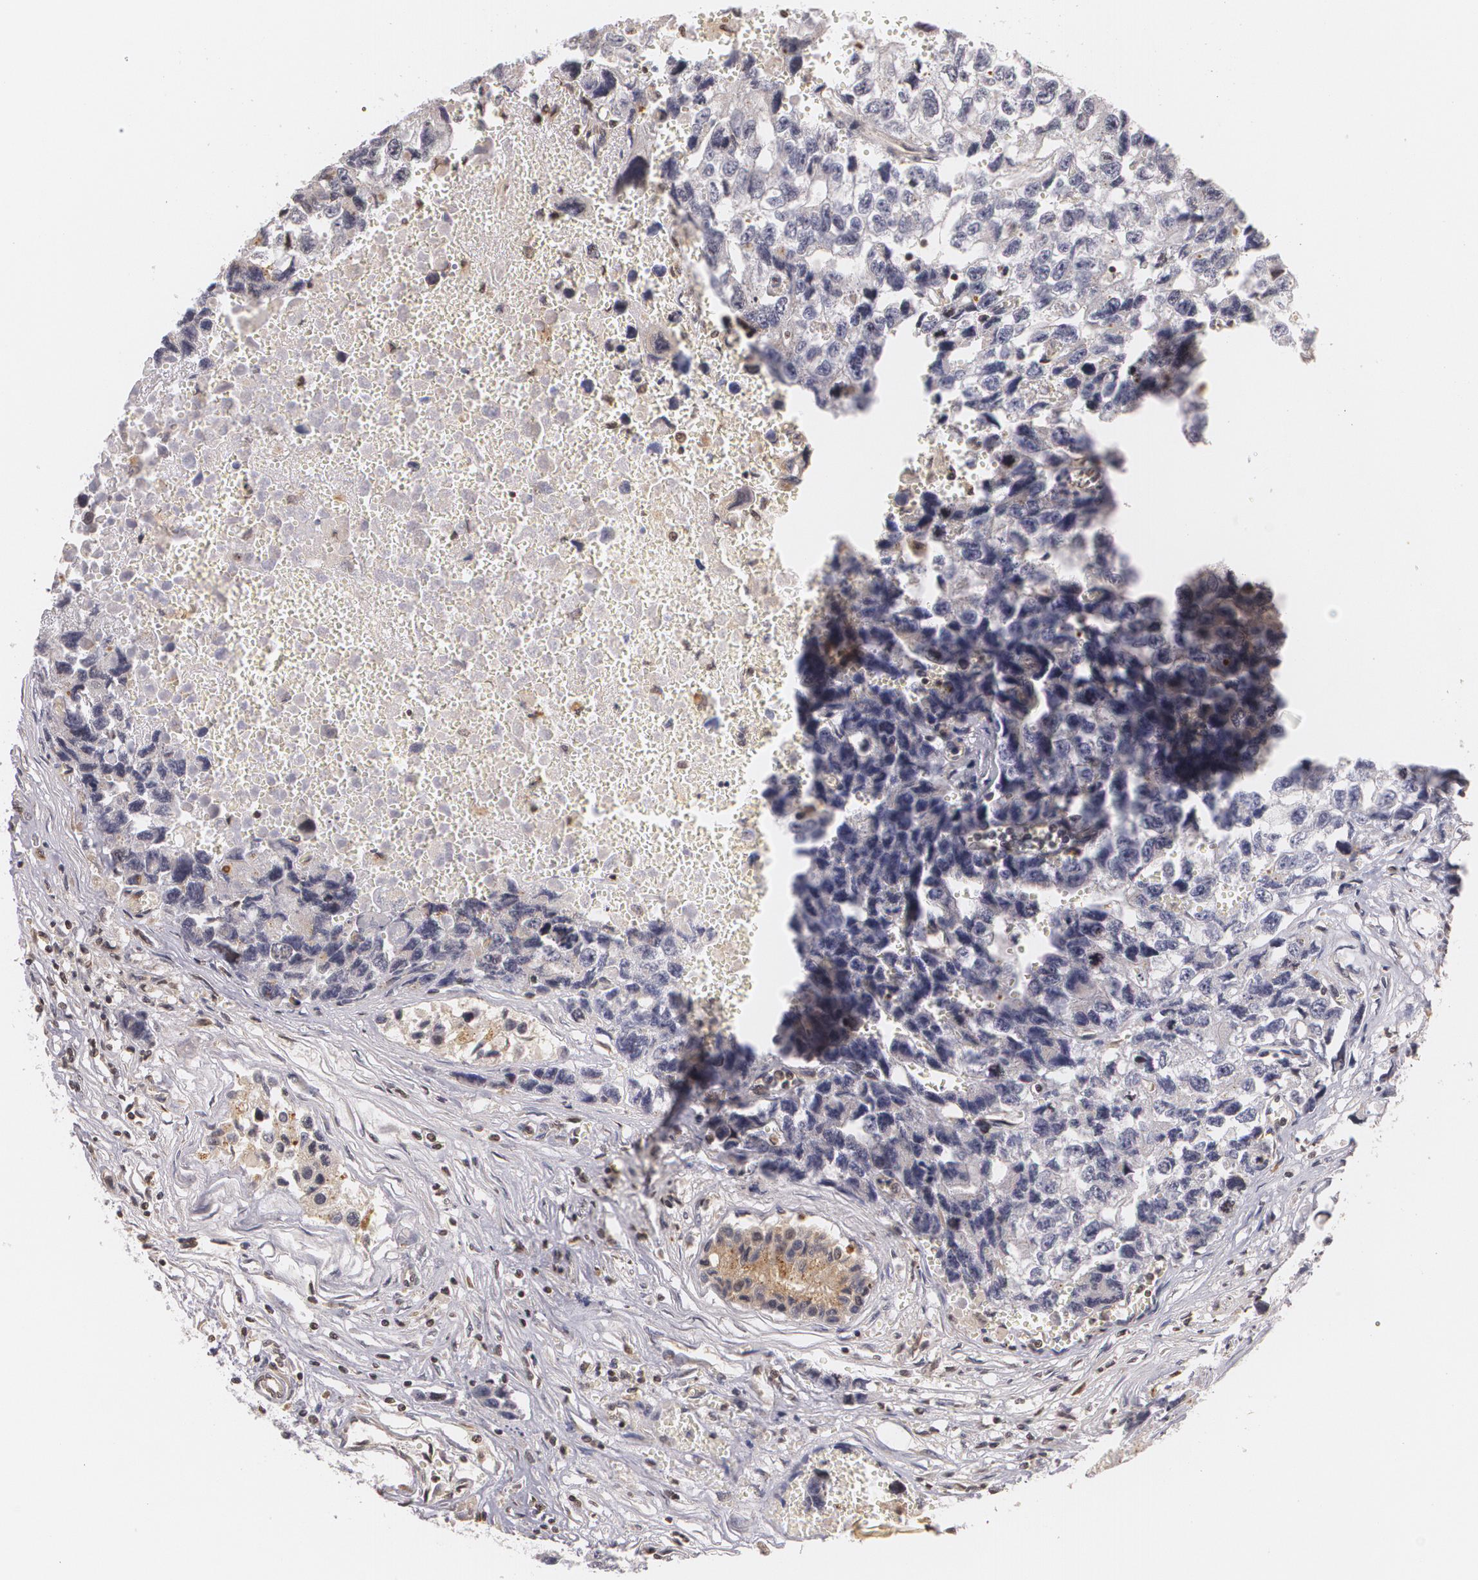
{"staining": {"intensity": "negative", "quantity": "none", "location": "none"}, "tissue": "testis cancer", "cell_type": "Tumor cells", "image_type": "cancer", "snomed": [{"axis": "morphology", "description": "Carcinoma, Embryonal, NOS"}, {"axis": "topography", "description": "Testis"}], "caption": "An image of testis embryonal carcinoma stained for a protein demonstrates no brown staining in tumor cells.", "gene": "VAV3", "patient": {"sex": "male", "age": 31}}